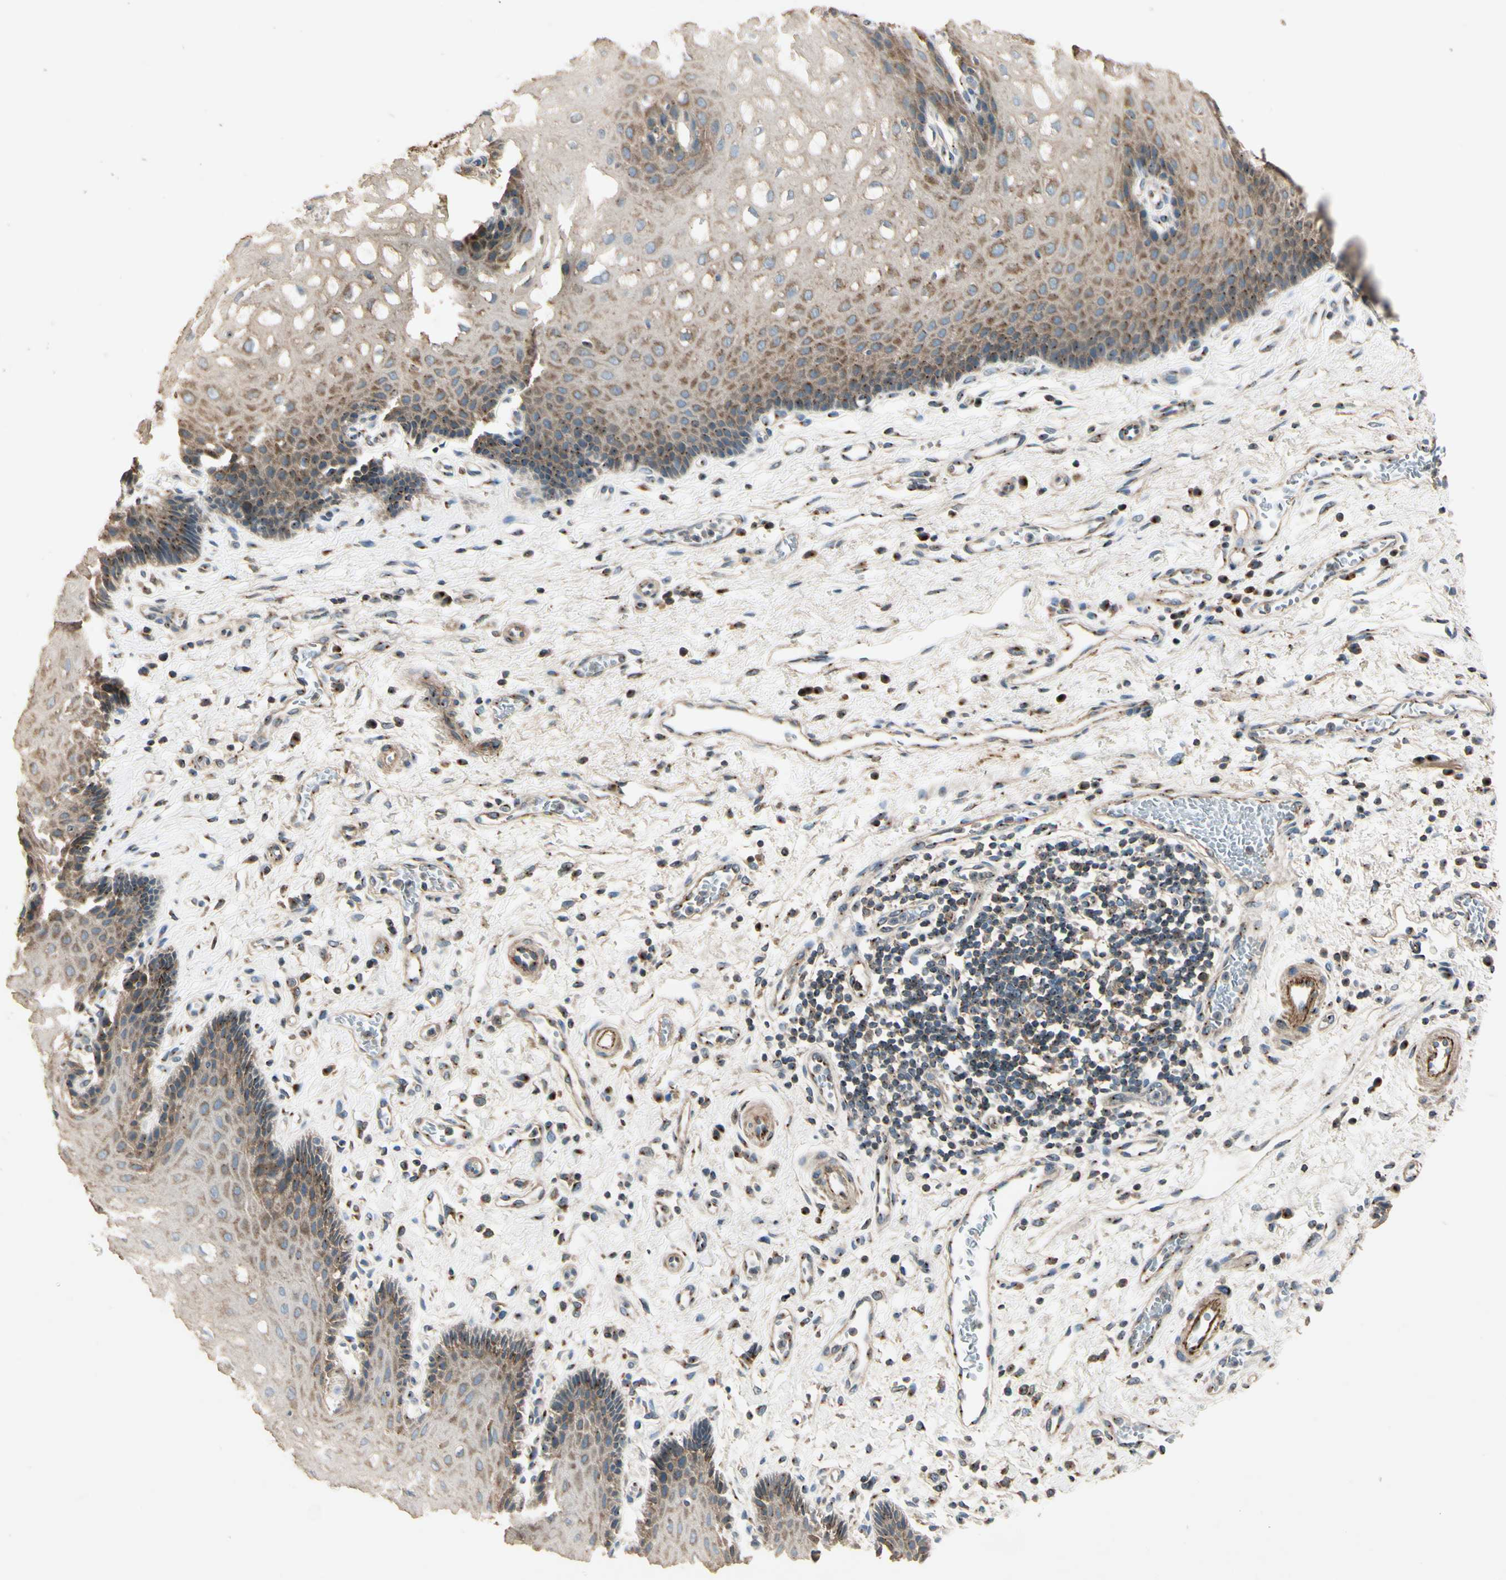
{"staining": {"intensity": "moderate", "quantity": "25%-75%", "location": "cytoplasmic/membranous"}, "tissue": "esophagus", "cell_type": "Squamous epithelial cells", "image_type": "normal", "snomed": [{"axis": "morphology", "description": "Normal tissue, NOS"}, {"axis": "topography", "description": "Esophagus"}], "caption": "Immunohistochemistry (DAB (3,3'-diaminobenzidine)) staining of normal human esophagus displays moderate cytoplasmic/membranous protein staining in about 25%-75% of squamous epithelial cells.", "gene": "AKAP9", "patient": {"sex": "male", "age": 54}}